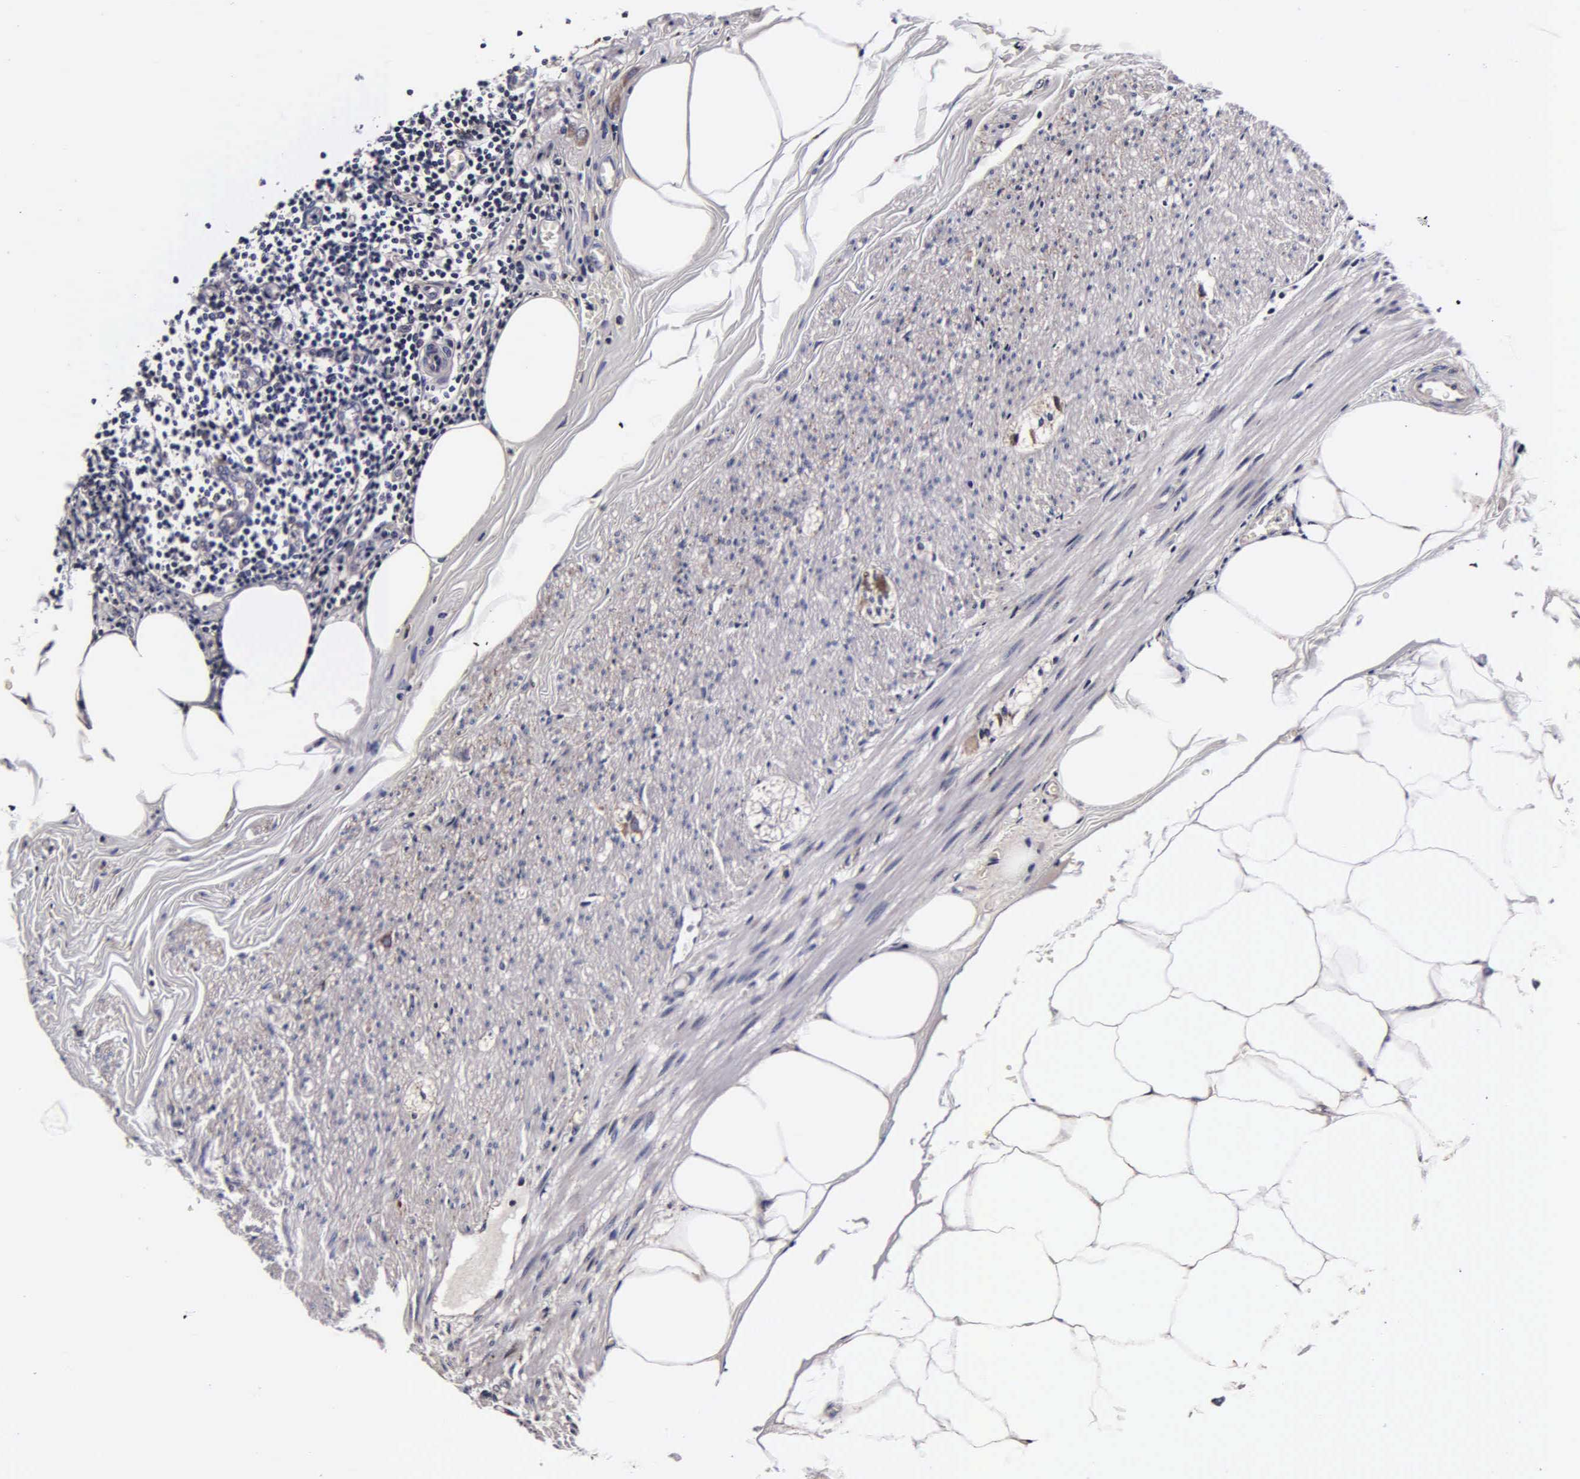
{"staining": {"intensity": "weak", "quantity": "25%-75%", "location": "cytoplasmic/membranous"}, "tissue": "appendix", "cell_type": "Glandular cells", "image_type": "normal", "snomed": [{"axis": "morphology", "description": "Normal tissue, NOS"}, {"axis": "topography", "description": "Appendix"}], "caption": "Immunohistochemical staining of unremarkable human appendix exhibits 25%-75% levels of weak cytoplasmic/membranous protein expression in approximately 25%-75% of glandular cells. The protein of interest is shown in brown color, while the nuclei are stained blue.", "gene": "PSMA3", "patient": {"sex": "female", "age": 36}}